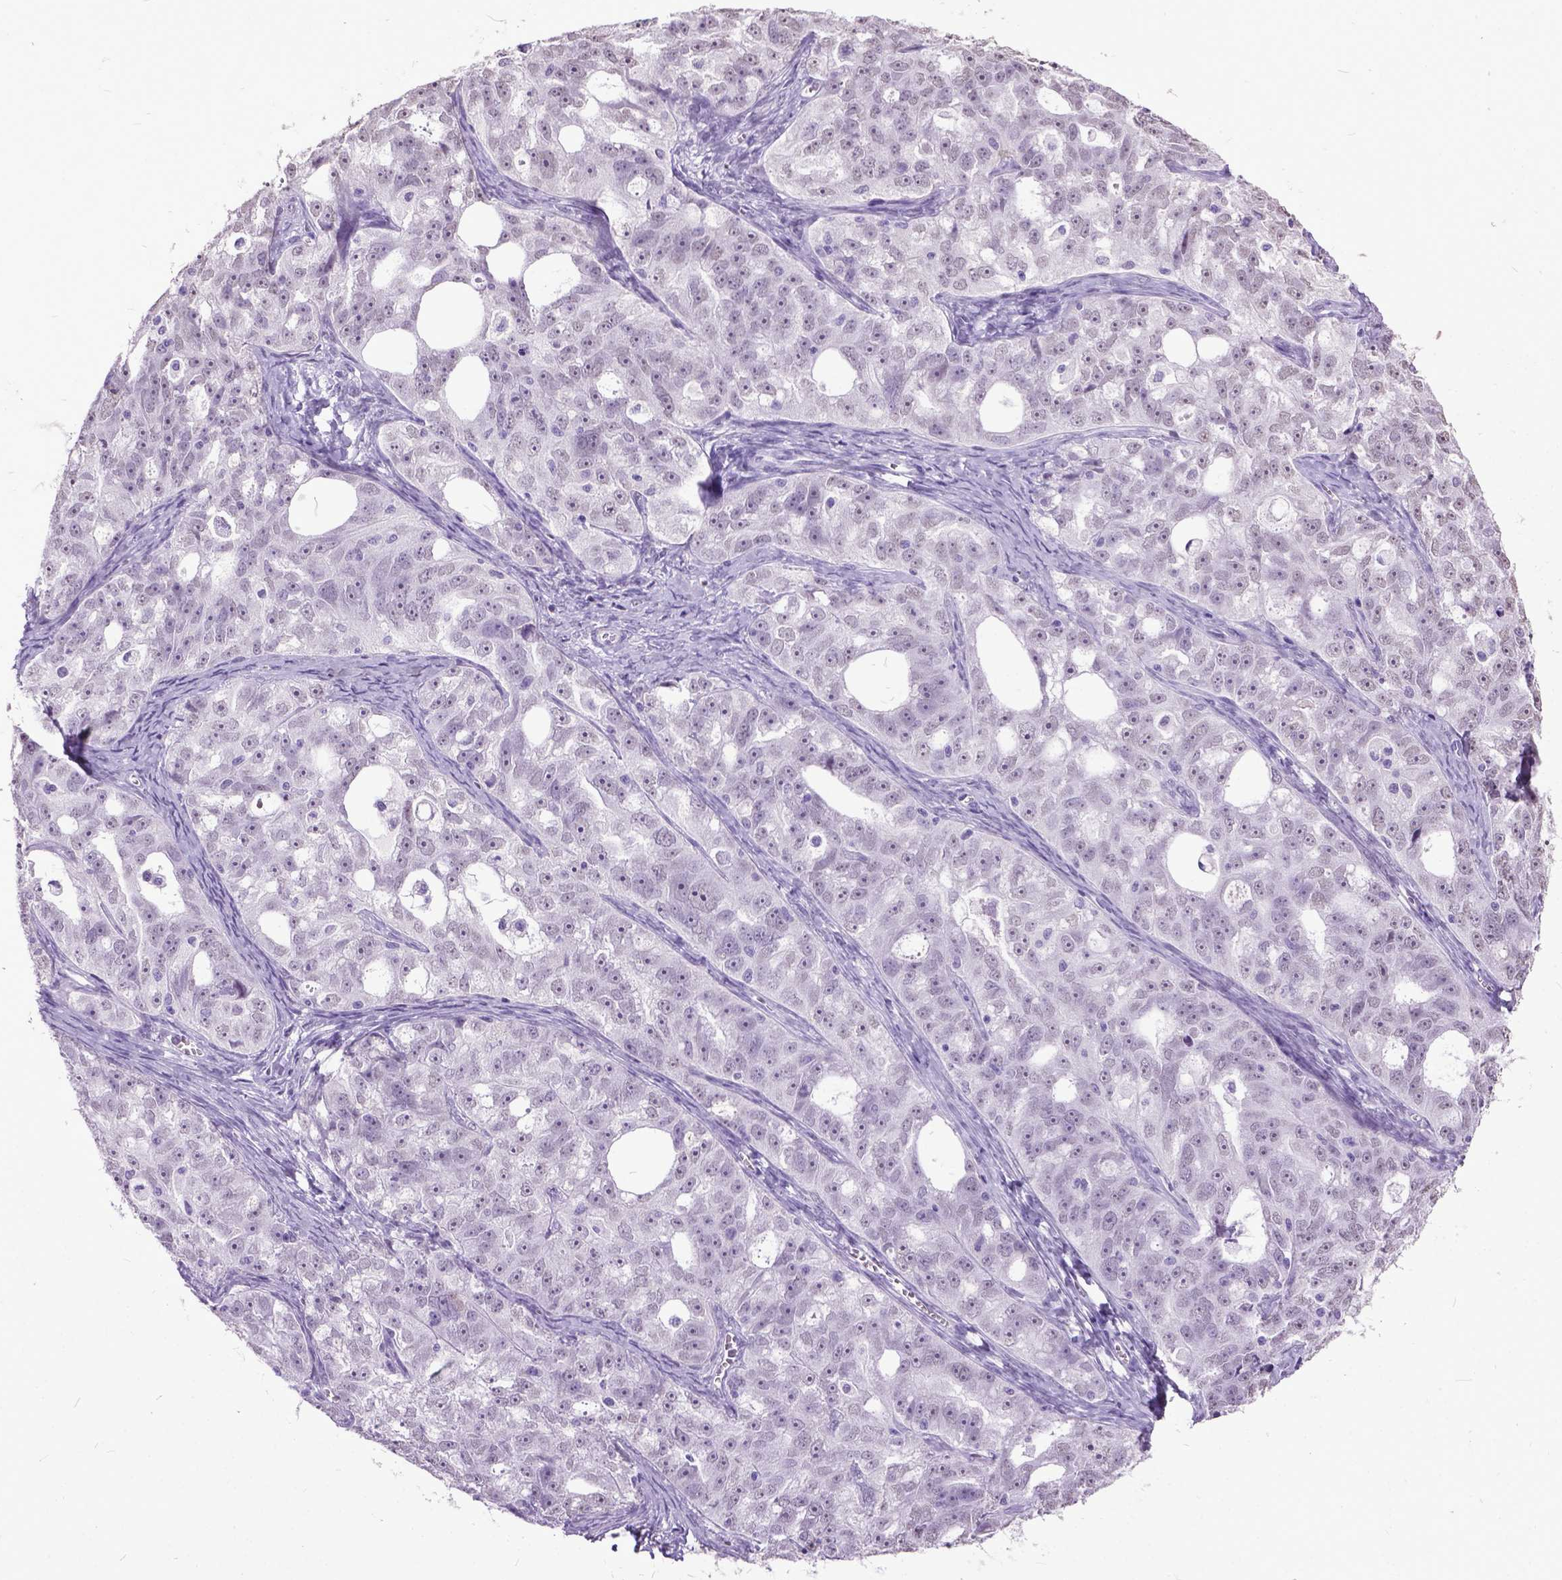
{"staining": {"intensity": "negative", "quantity": "none", "location": "none"}, "tissue": "ovarian cancer", "cell_type": "Tumor cells", "image_type": "cancer", "snomed": [{"axis": "morphology", "description": "Cystadenocarcinoma, serous, NOS"}, {"axis": "topography", "description": "Ovary"}], "caption": "There is no significant expression in tumor cells of ovarian cancer (serous cystadenocarcinoma). The staining was performed using DAB (3,3'-diaminobenzidine) to visualize the protein expression in brown, while the nuclei were stained in blue with hematoxylin (Magnification: 20x).", "gene": "MARCHF10", "patient": {"sex": "female", "age": 51}}